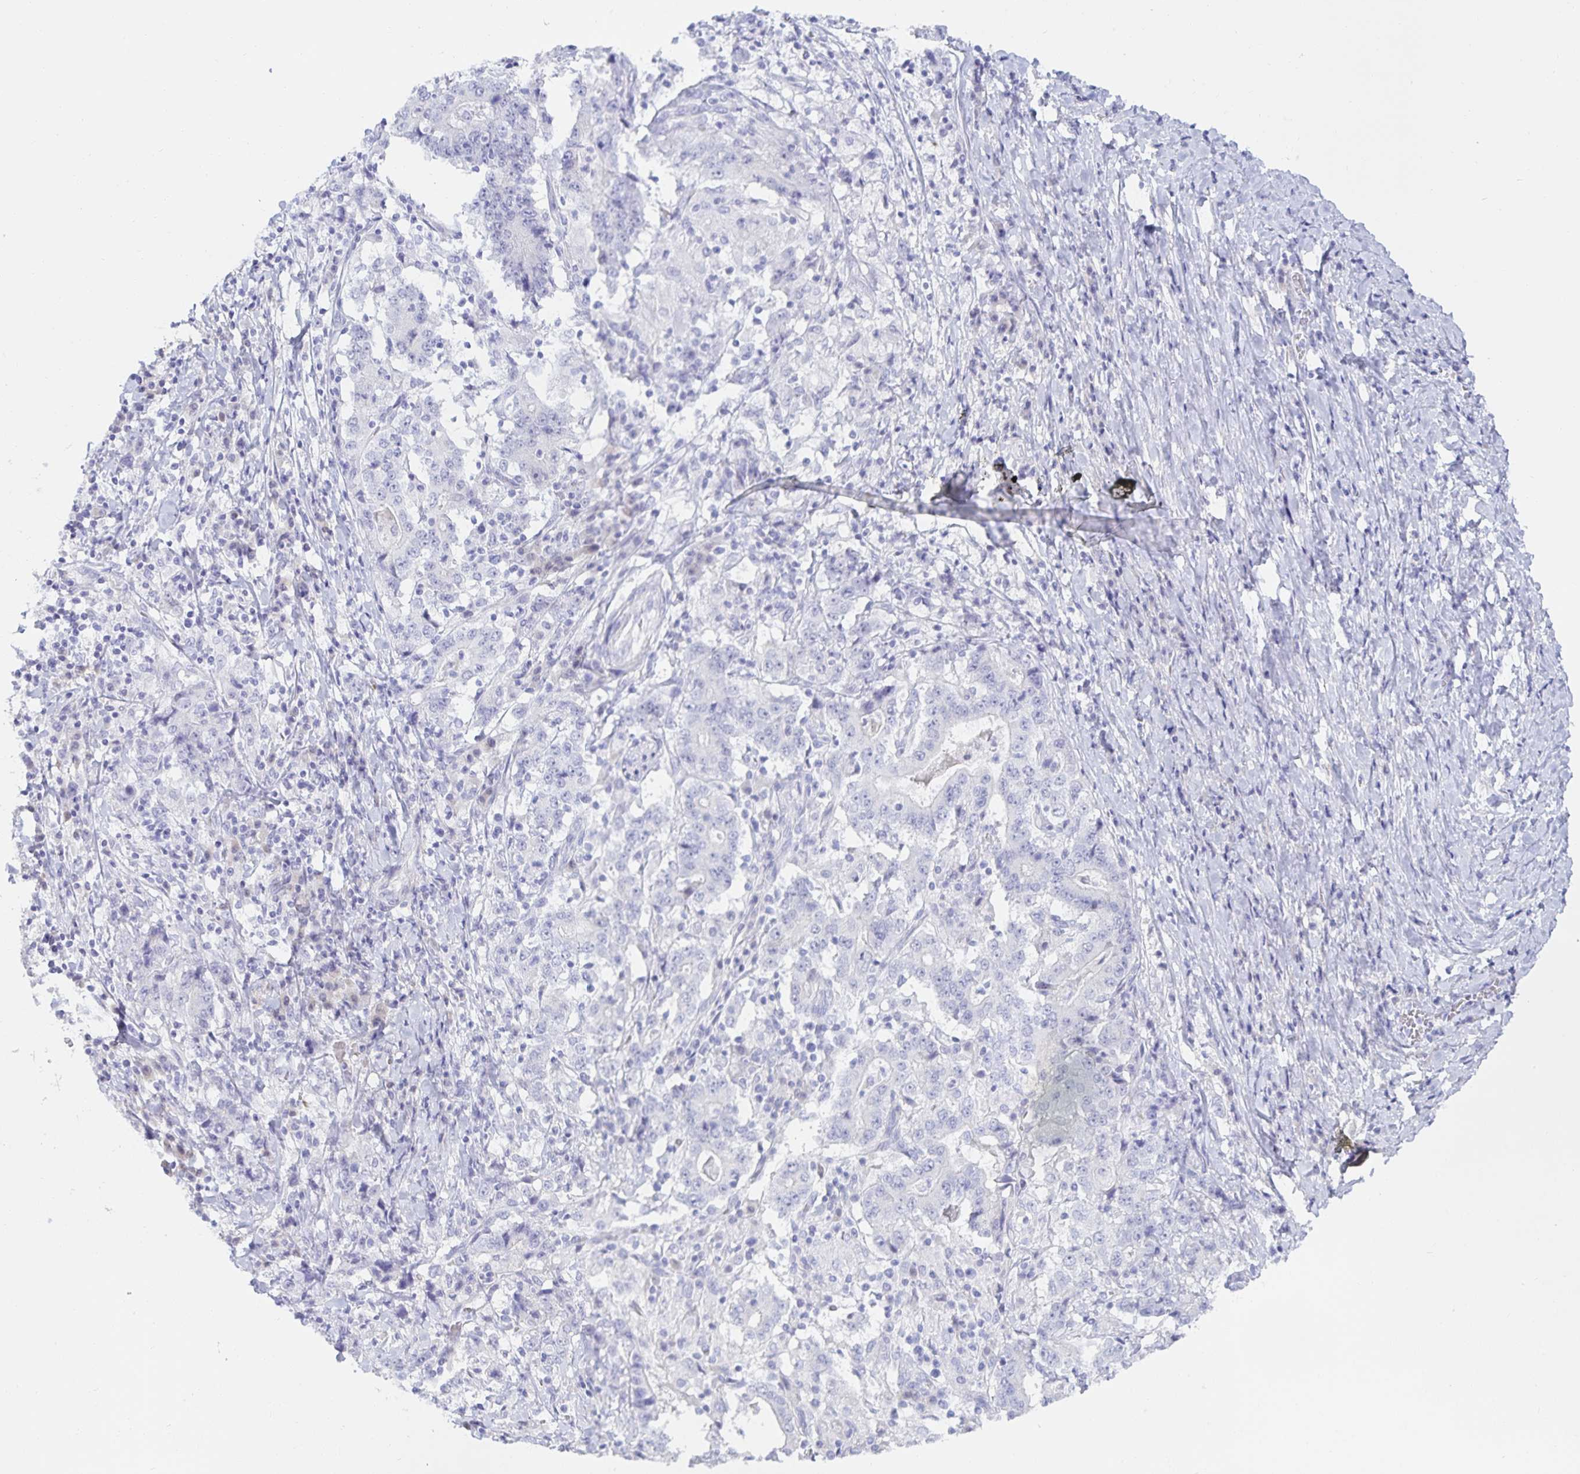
{"staining": {"intensity": "negative", "quantity": "none", "location": "none"}, "tissue": "stomach cancer", "cell_type": "Tumor cells", "image_type": "cancer", "snomed": [{"axis": "morphology", "description": "Normal tissue, NOS"}, {"axis": "morphology", "description": "Adenocarcinoma, NOS"}, {"axis": "topography", "description": "Stomach, upper"}, {"axis": "topography", "description": "Stomach"}], "caption": "IHC of stomach cancer (adenocarcinoma) demonstrates no staining in tumor cells. (DAB (3,3'-diaminobenzidine) immunohistochemistry (IHC) visualized using brightfield microscopy, high magnification).", "gene": "MON2", "patient": {"sex": "male", "age": 59}}